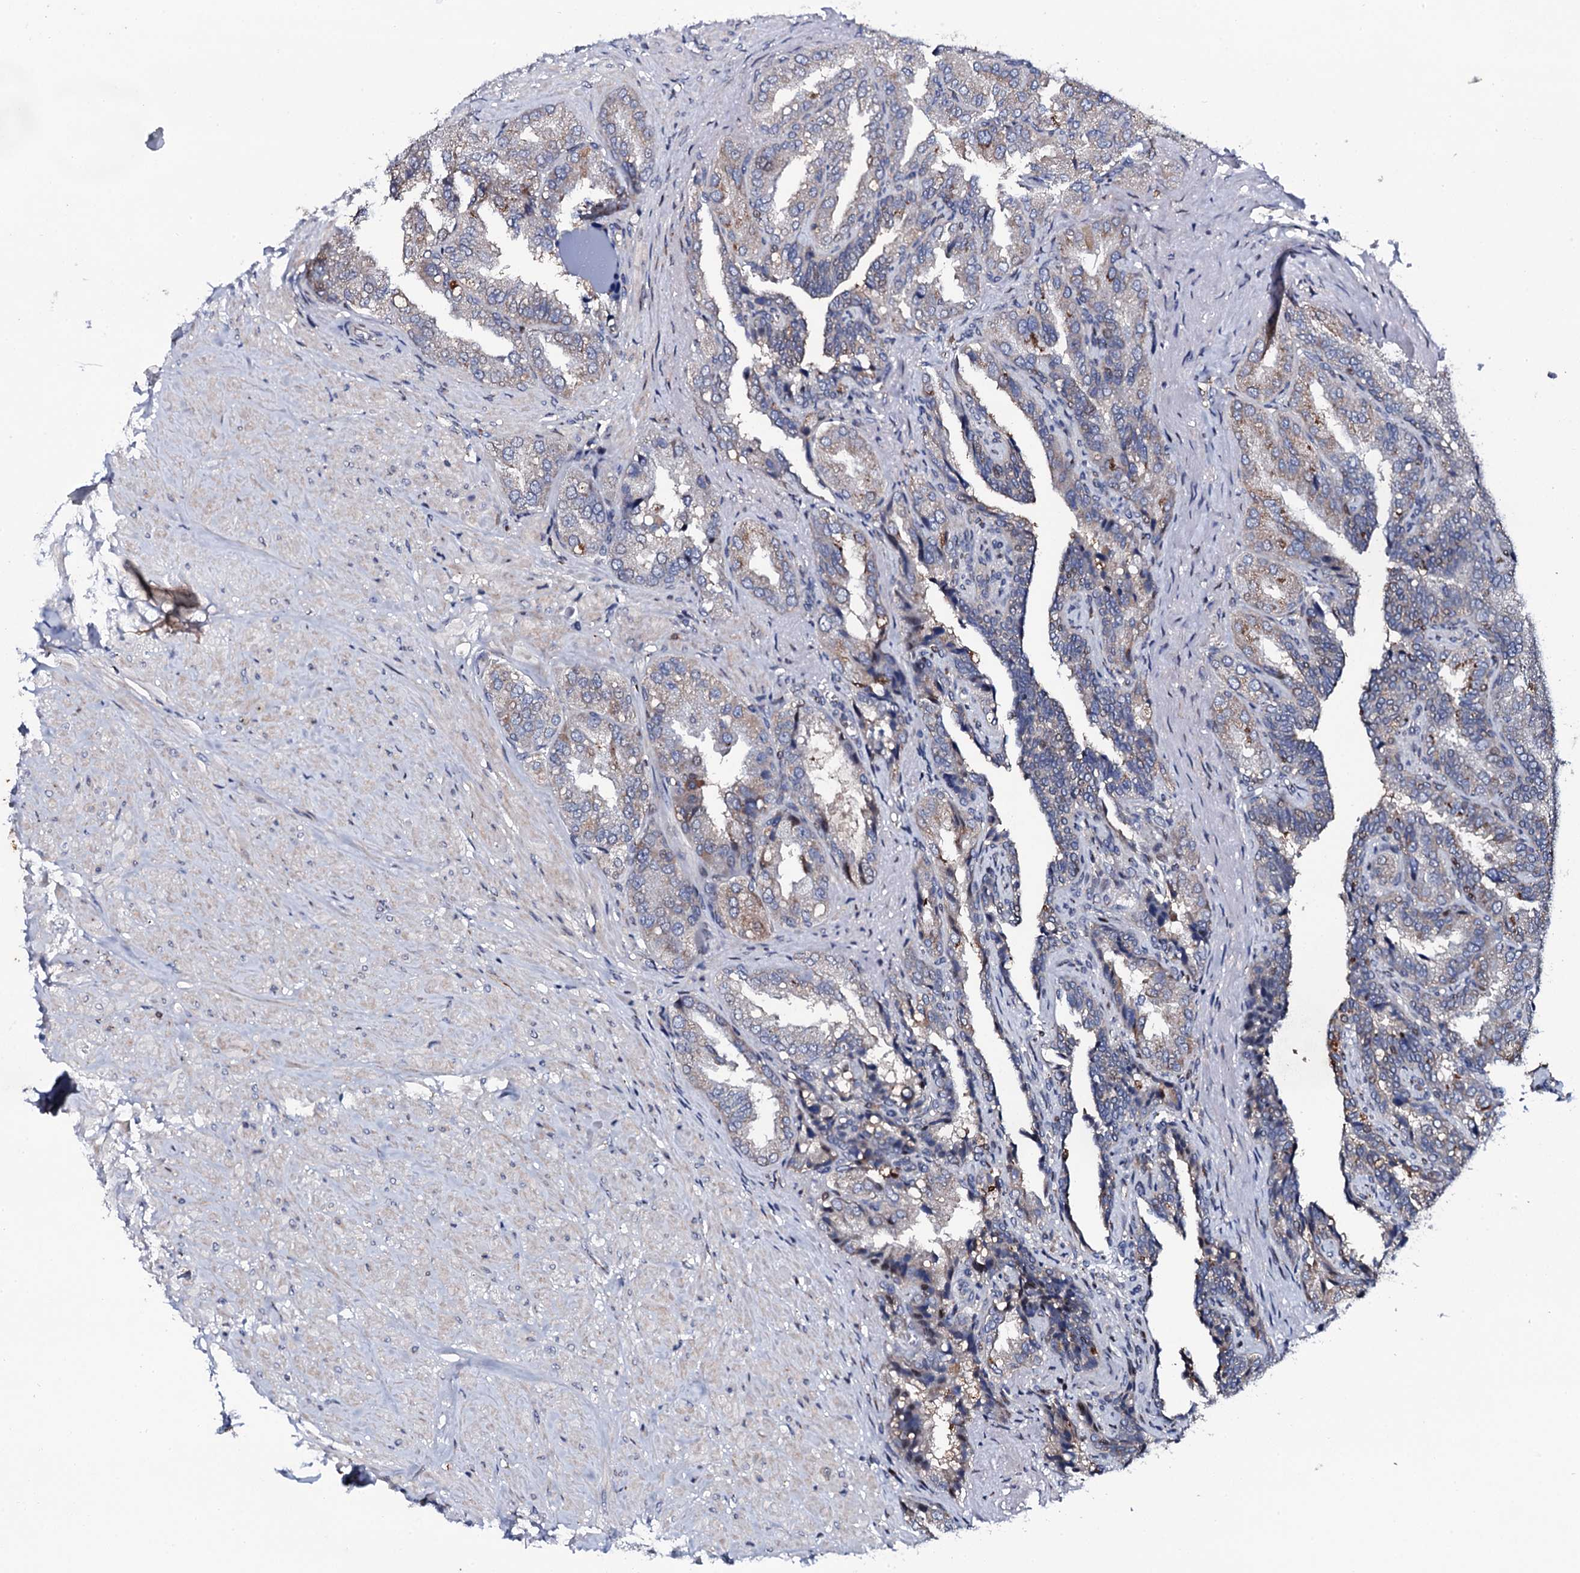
{"staining": {"intensity": "weak", "quantity": "25%-75%", "location": "cytoplasmic/membranous"}, "tissue": "seminal vesicle", "cell_type": "Glandular cells", "image_type": "normal", "snomed": [{"axis": "morphology", "description": "Normal tissue, NOS"}, {"axis": "topography", "description": "Seminal veicle"}, {"axis": "topography", "description": "Peripheral nerve tissue"}], "caption": "An immunohistochemistry histopathology image of benign tissue is shown. Protein staining in brown shows weak cytoplasmic/membranous positivity in seminal vesicle within glandular cells.", "gene": "PLET1", "patient": {"sex": "male", "age": 63}}